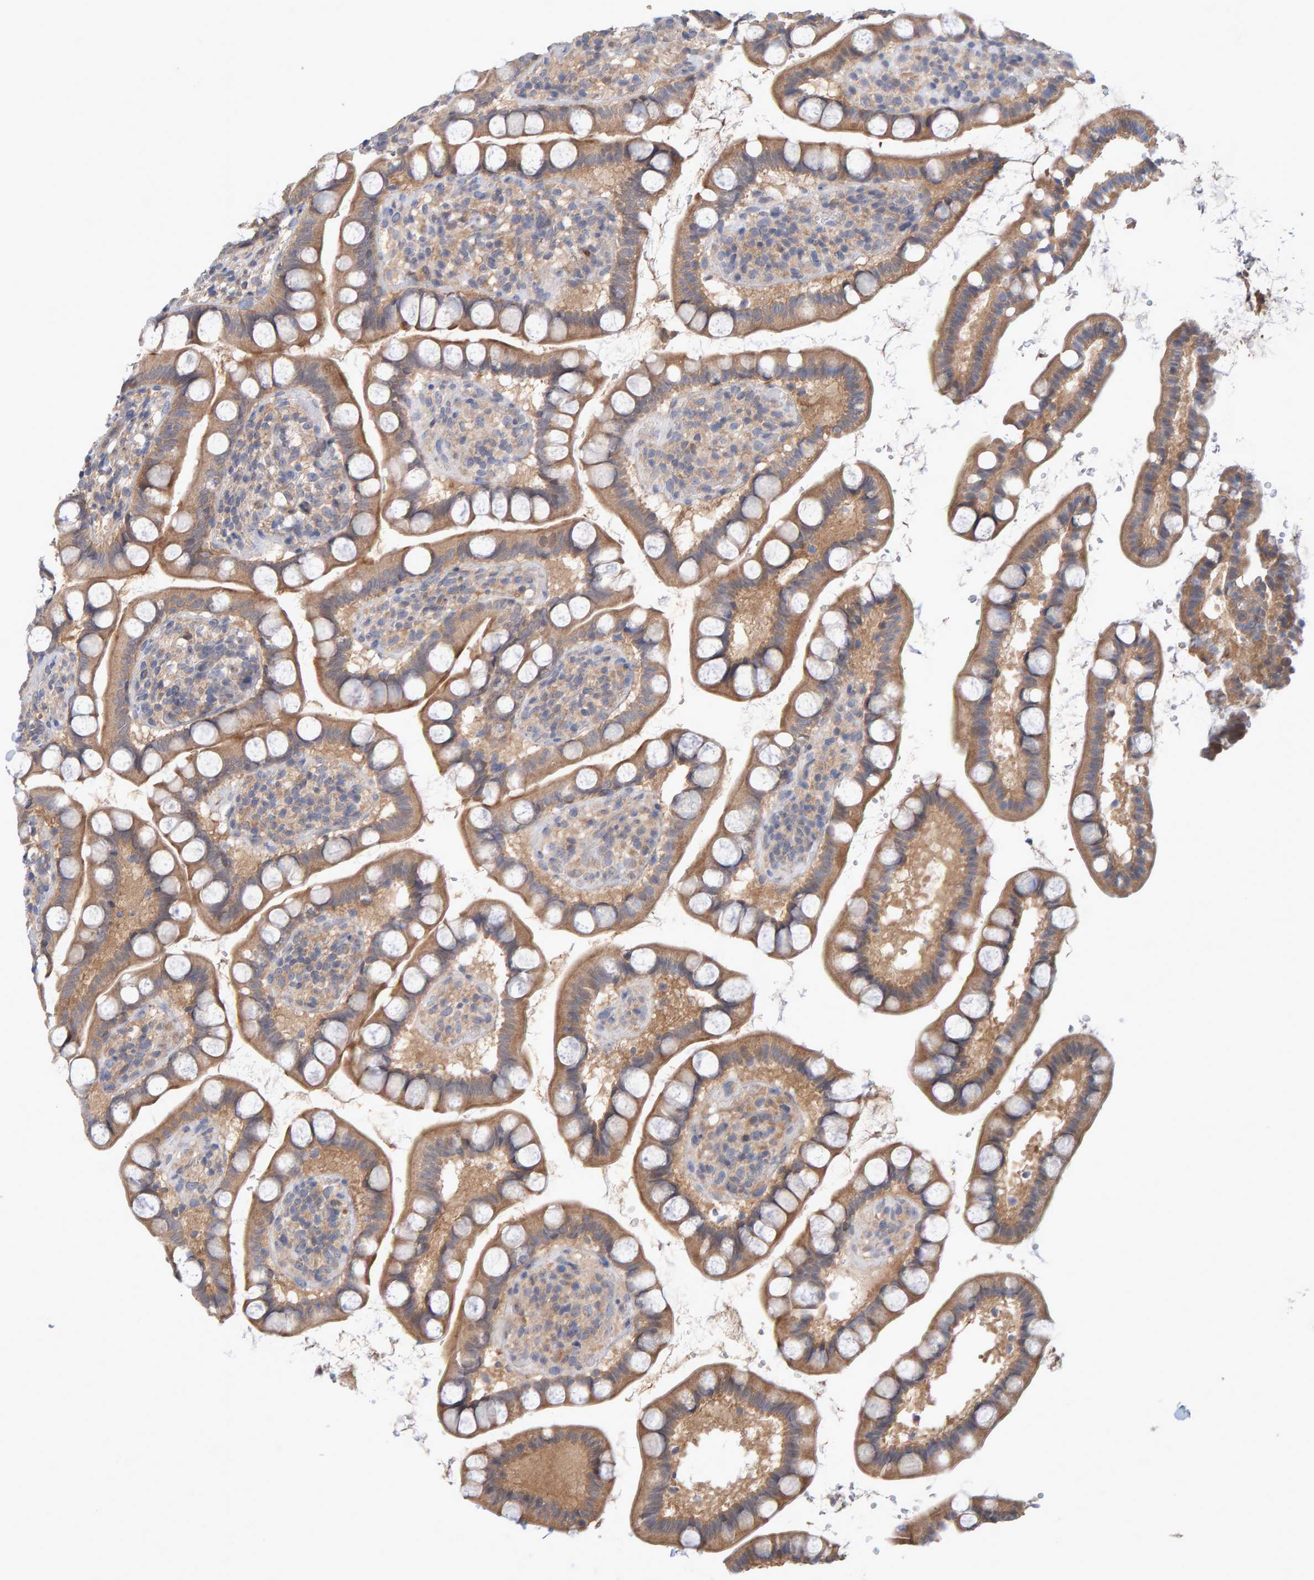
{"staining": {"intensity": "moderate", "quantity": ">75%", "location": "cytoplasmic/membranous"}, "tissue": "small intestine", "cell_type": "Glandular cells", "image_type": "normal", "snomed": [{"axis": "morphology", "description": "Normal tissue, NOS"}, {"axis": "topography", "description": "Small intestine"}], "caption": "IHC (DAB (3,3'-diaminobenzidine)) staining of normal human small intestine exhibits moderate cytoplasmic/membranous protein staining in approximately >75% of glandular cells. The staining was performed using DAB (3,3'-diaminobenzidine) to visualize the protein expression in brown, while the nuclei were stained in blue with hematoxylin (Magnification: 20x).", "gene": "TATDN1", "patient": {"sex": "female", "age": 84}}